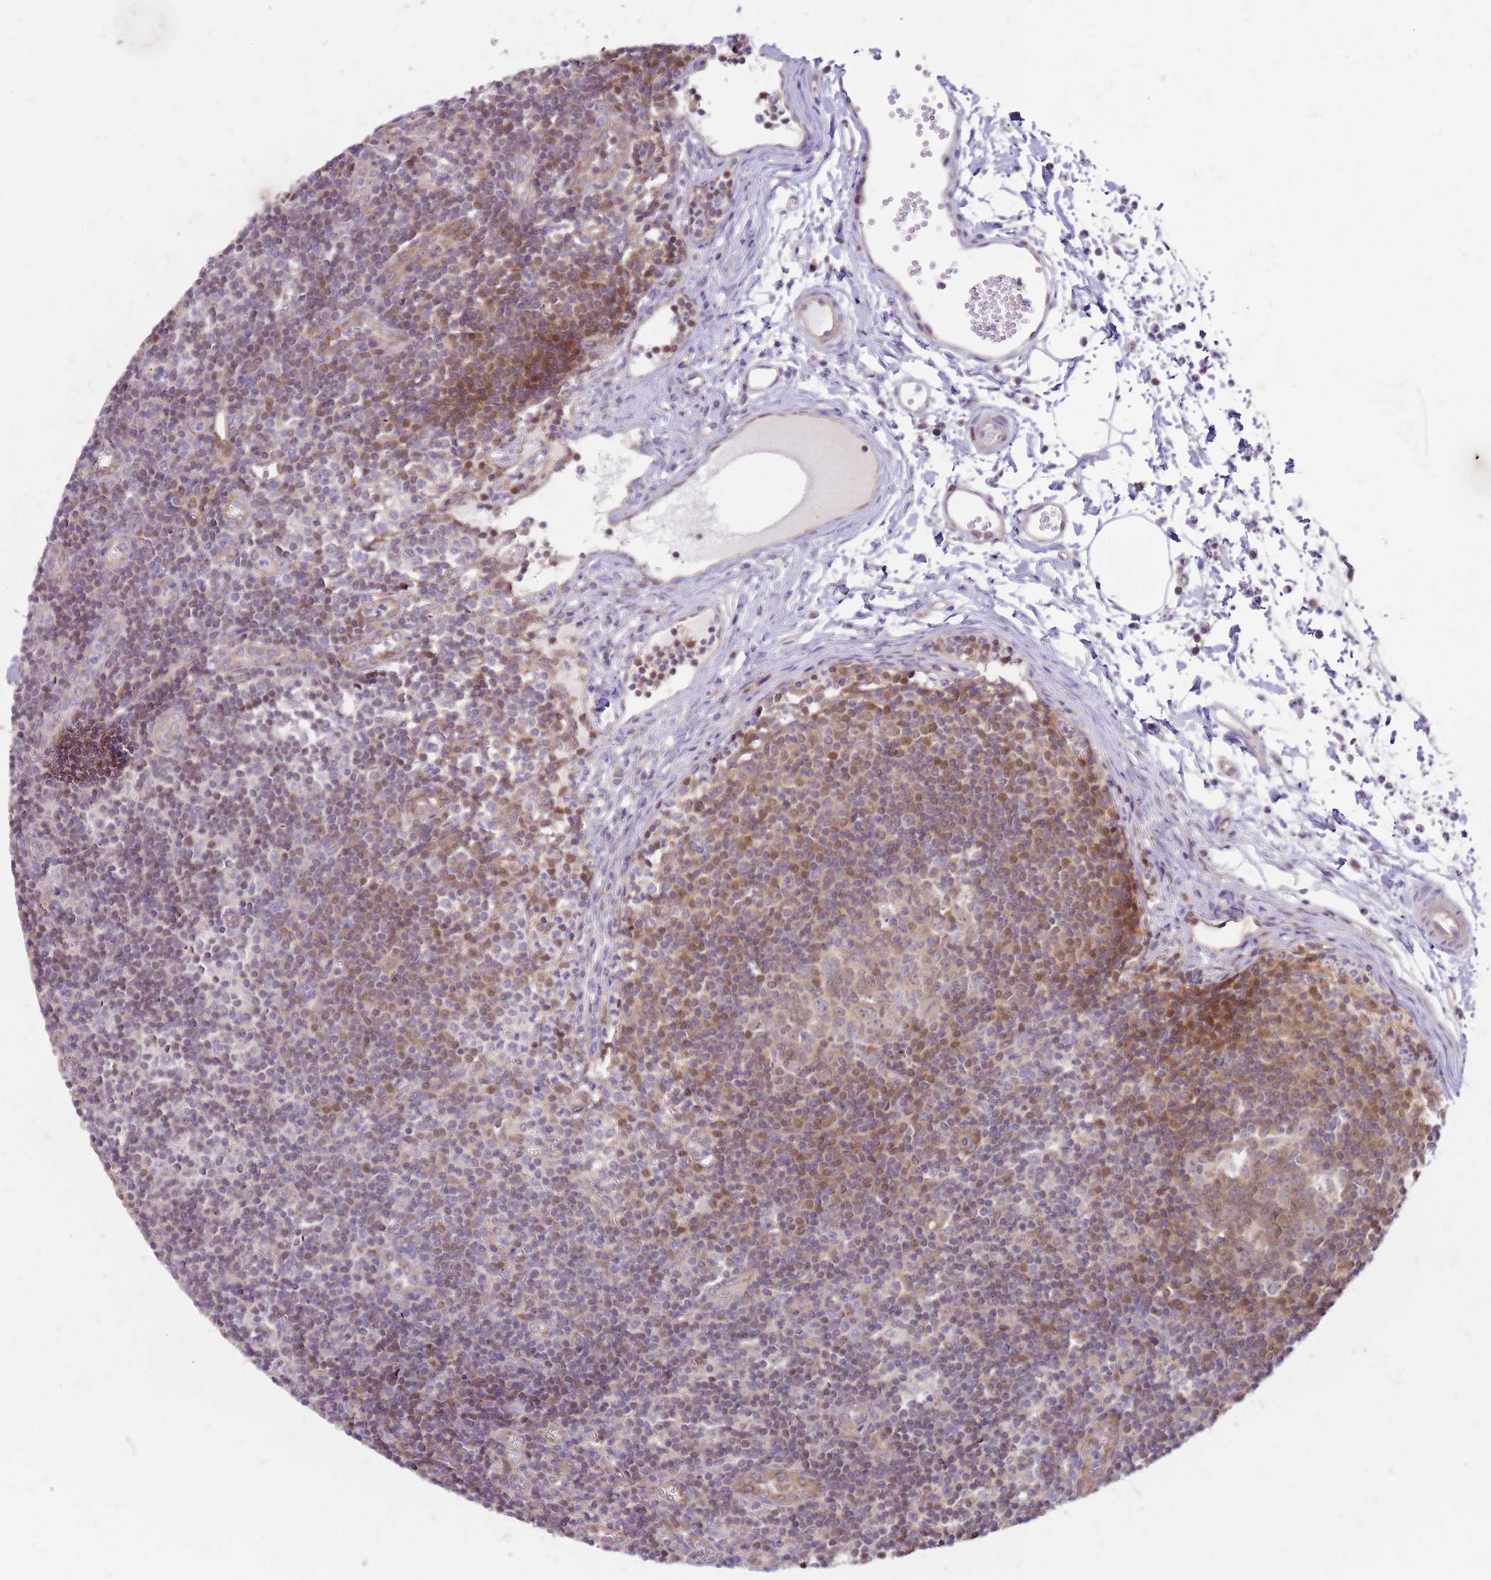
{"staining": {"intensity": "moderate", "quantity": "25%-75%", "location": "cytoplasmic/membranous"}, "tissue": "lymph node", "cell_type": "Germinal center cells", "image_type": "normal", "snomed": [{"axis": "morphology", "description": "Normal tissue, NOS"}, {"axis": "topography", "description": "Lymph node"}], "caption": "Lymph node stained with DAB (3,3'-diaminobenzidine) immunohistochemistry (IHC) demonstrates medium levels of moderate cytoplasmic/membranous positivity in approximately 25%-75% of germinal center cells.", "gene": "GRAP", "patient": {"sex": "female", "age": 37}}